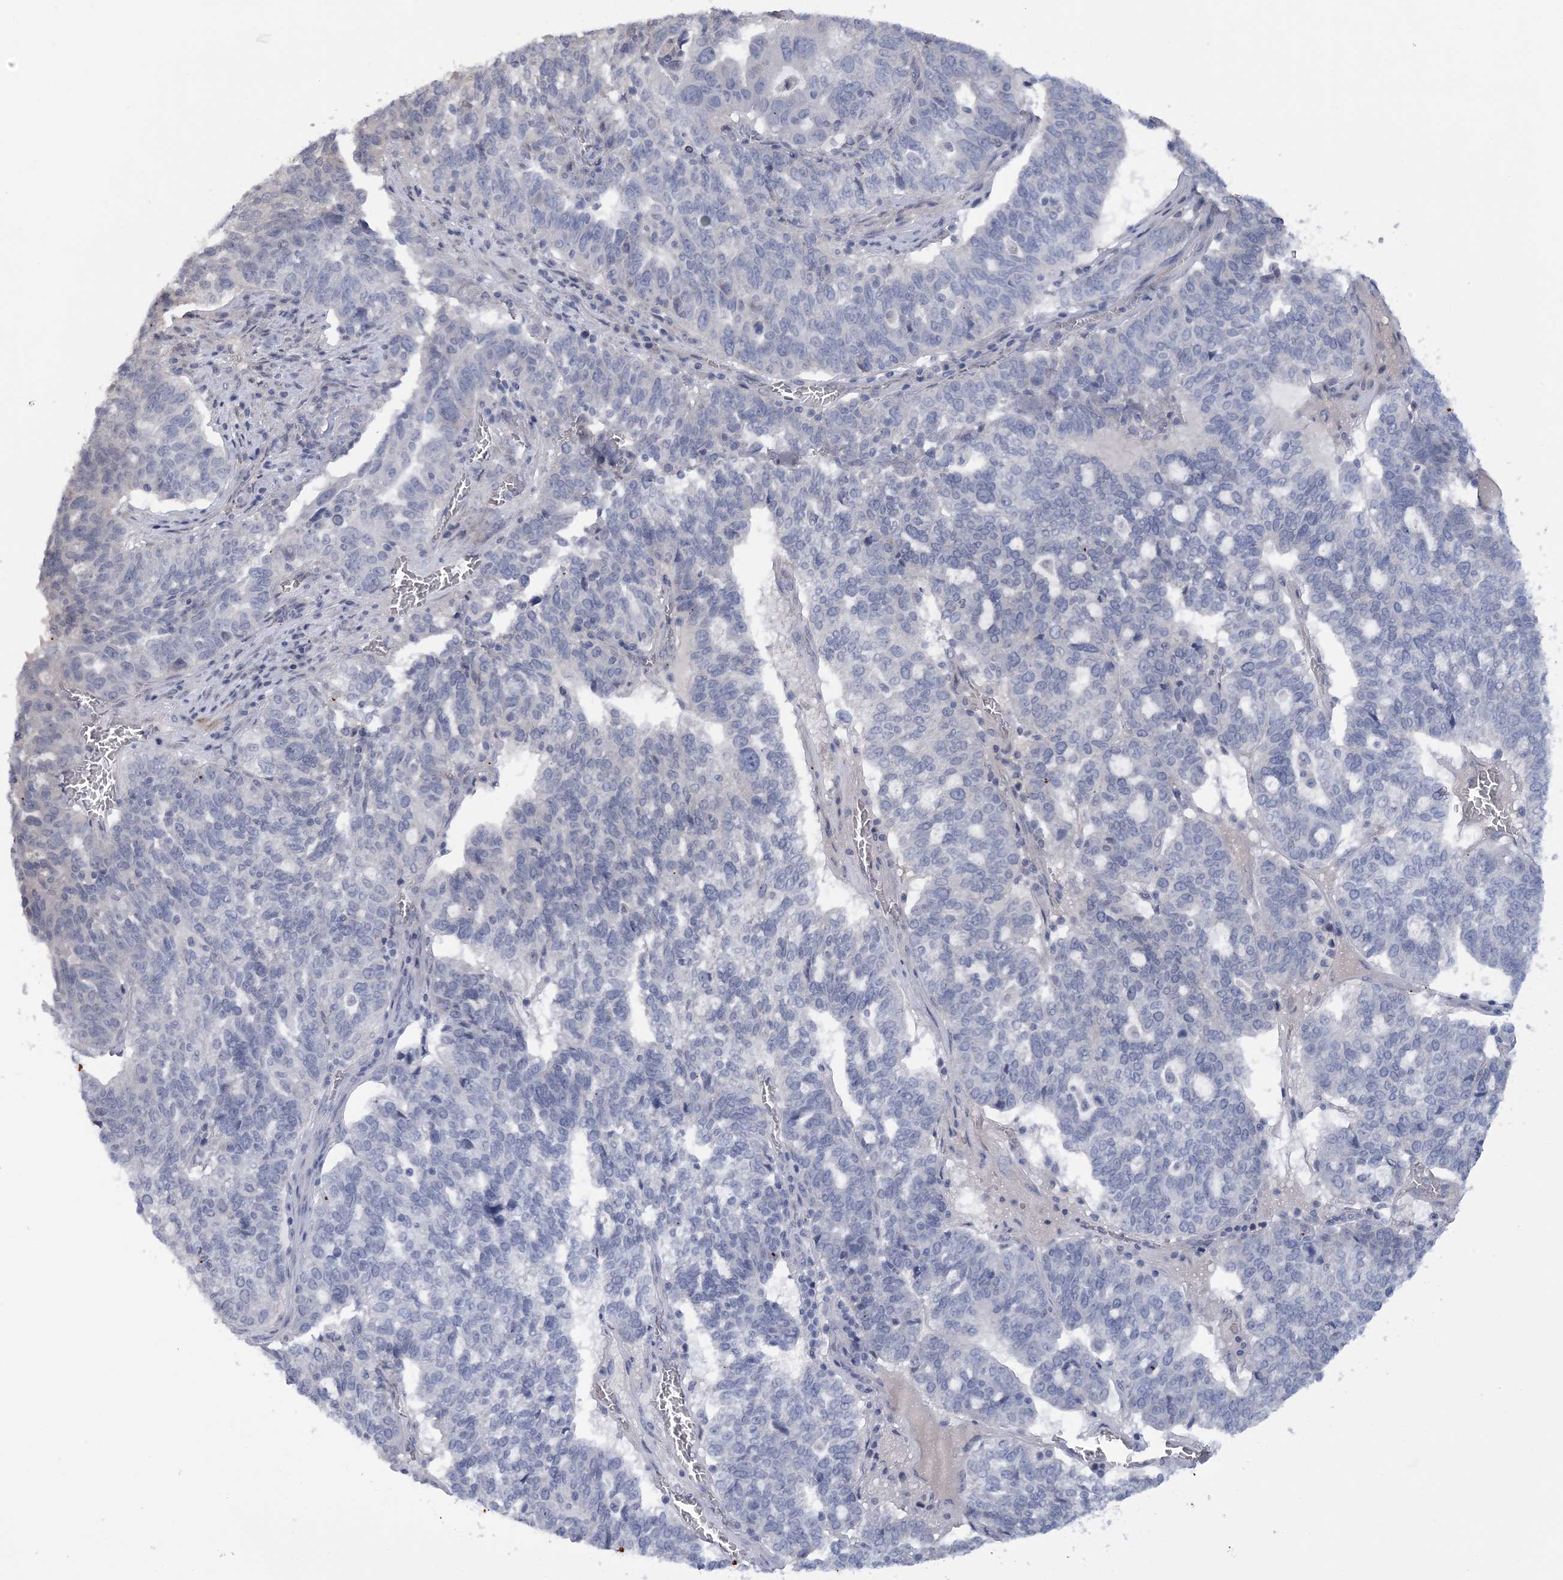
{"staining": {"intensity": "negative", "quantity": "none", "location": "none"}, "tissue": "ovarian cancer", "cell_type": "Tumor cells", "image_type": "cancer", "snomed": [{"axis": "morphology", "description": "Cystadenocarcinoma, serous, NOS"}, {"axis": "topography", "description": "Ovary"}], "caption": "Human ovarian serous cystadenocarcinoma stained for a protein using immunohistochemistry (IHC) displays no staining in tumor cells.", "gene": "ARSJ", "patient": {"sex": "female", "age": 59}}